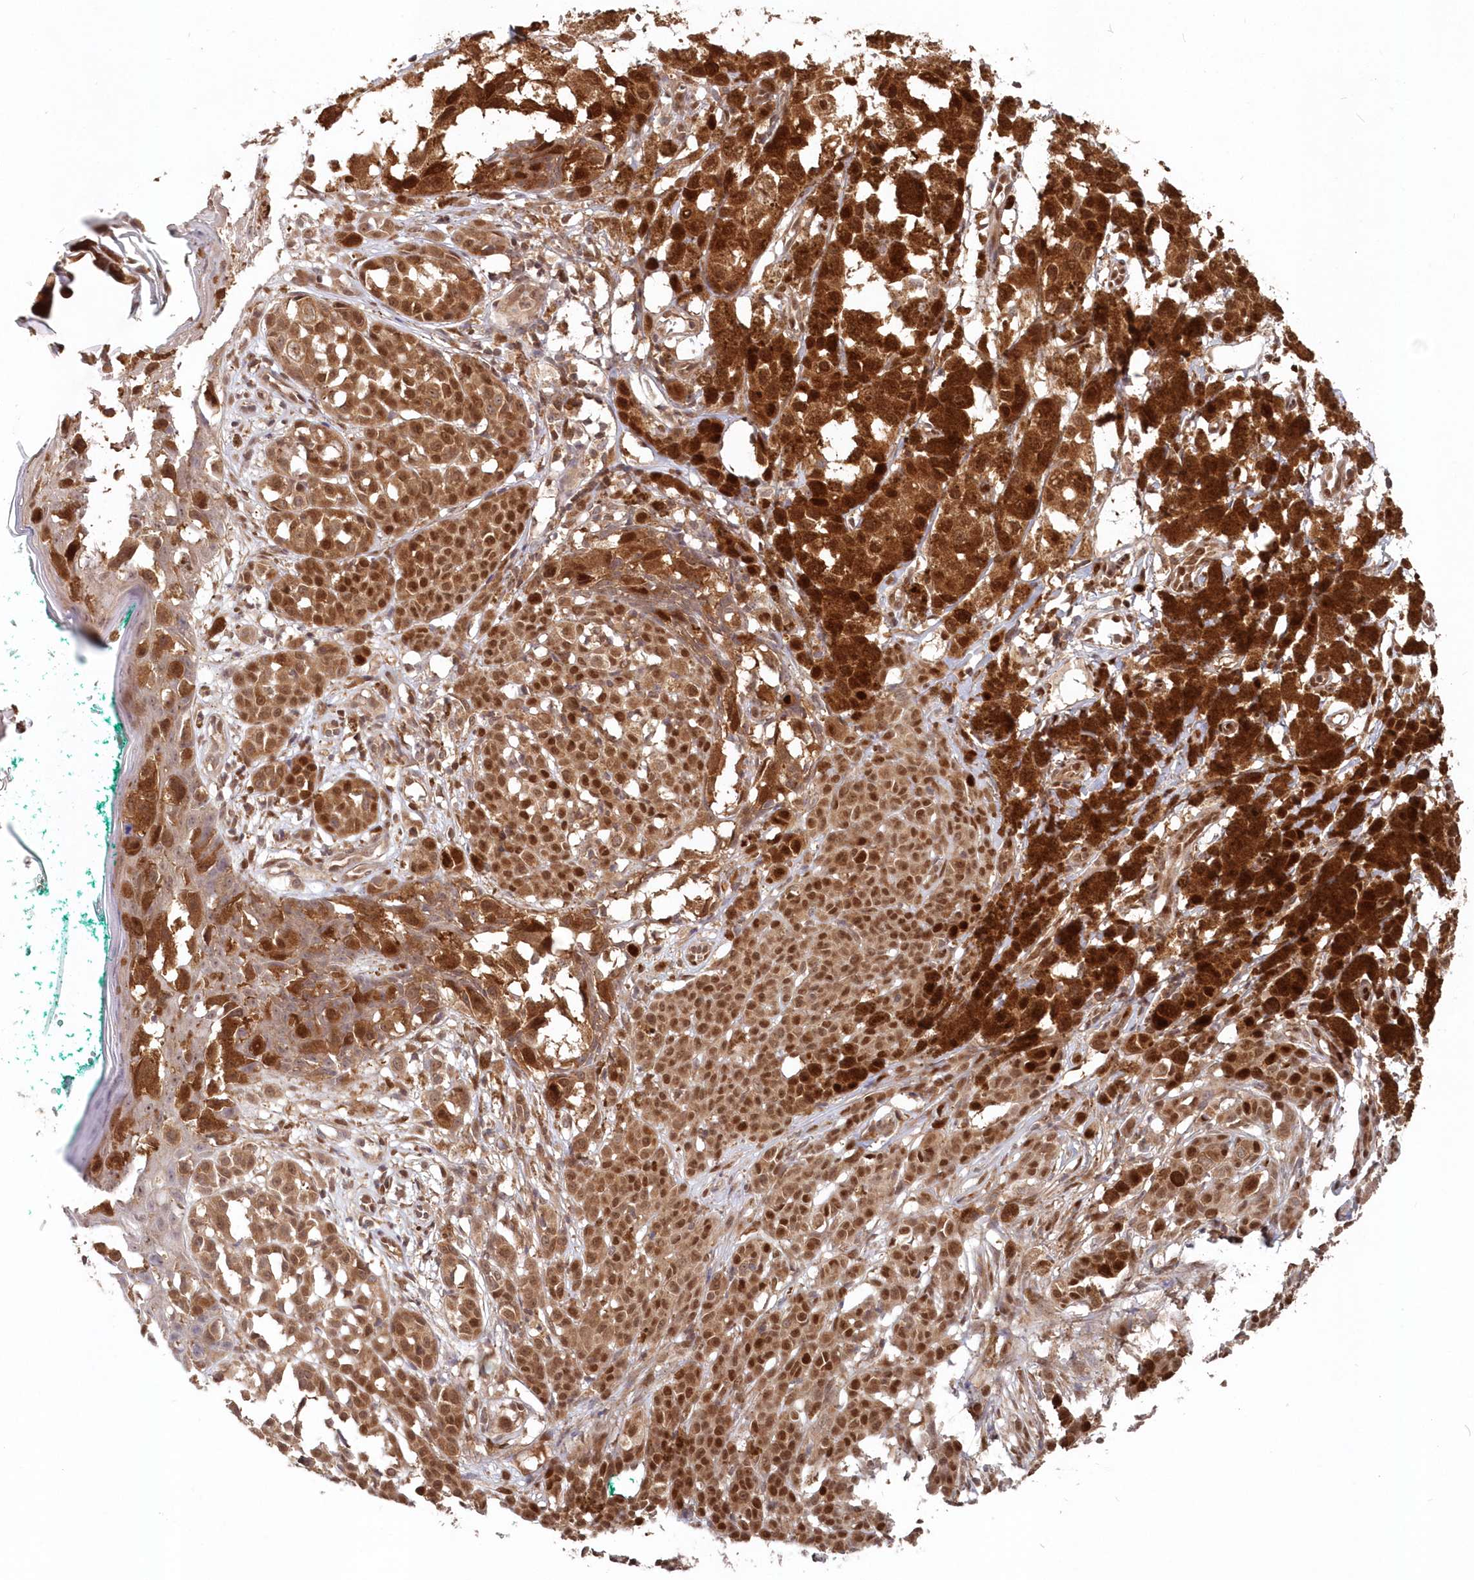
{"staining": {"intensity": "strong", "quantity": ">75%", "location": "cytoplasmic/membranous,nuclear"}, "tissue": "melanoma", "cell_type": "Tumor cells", "image_type": "cancer", "snomed": [{"axis": "morphology", "description": "Malignant melanoma, NOS"}, {"axis": "topography", "description": "Skin of leg"}], "caption": "Immunohistochemical staining of human malignant melanoma demonstrates high levels of strong cytoplasmic/membranous and nuclear protein staining in approximately >75% of tumor cells. (IHC, brightfield microscopy, high magnification).", "gene": "ABHD14B", "patient": {"sex": "female", "age": 72}}